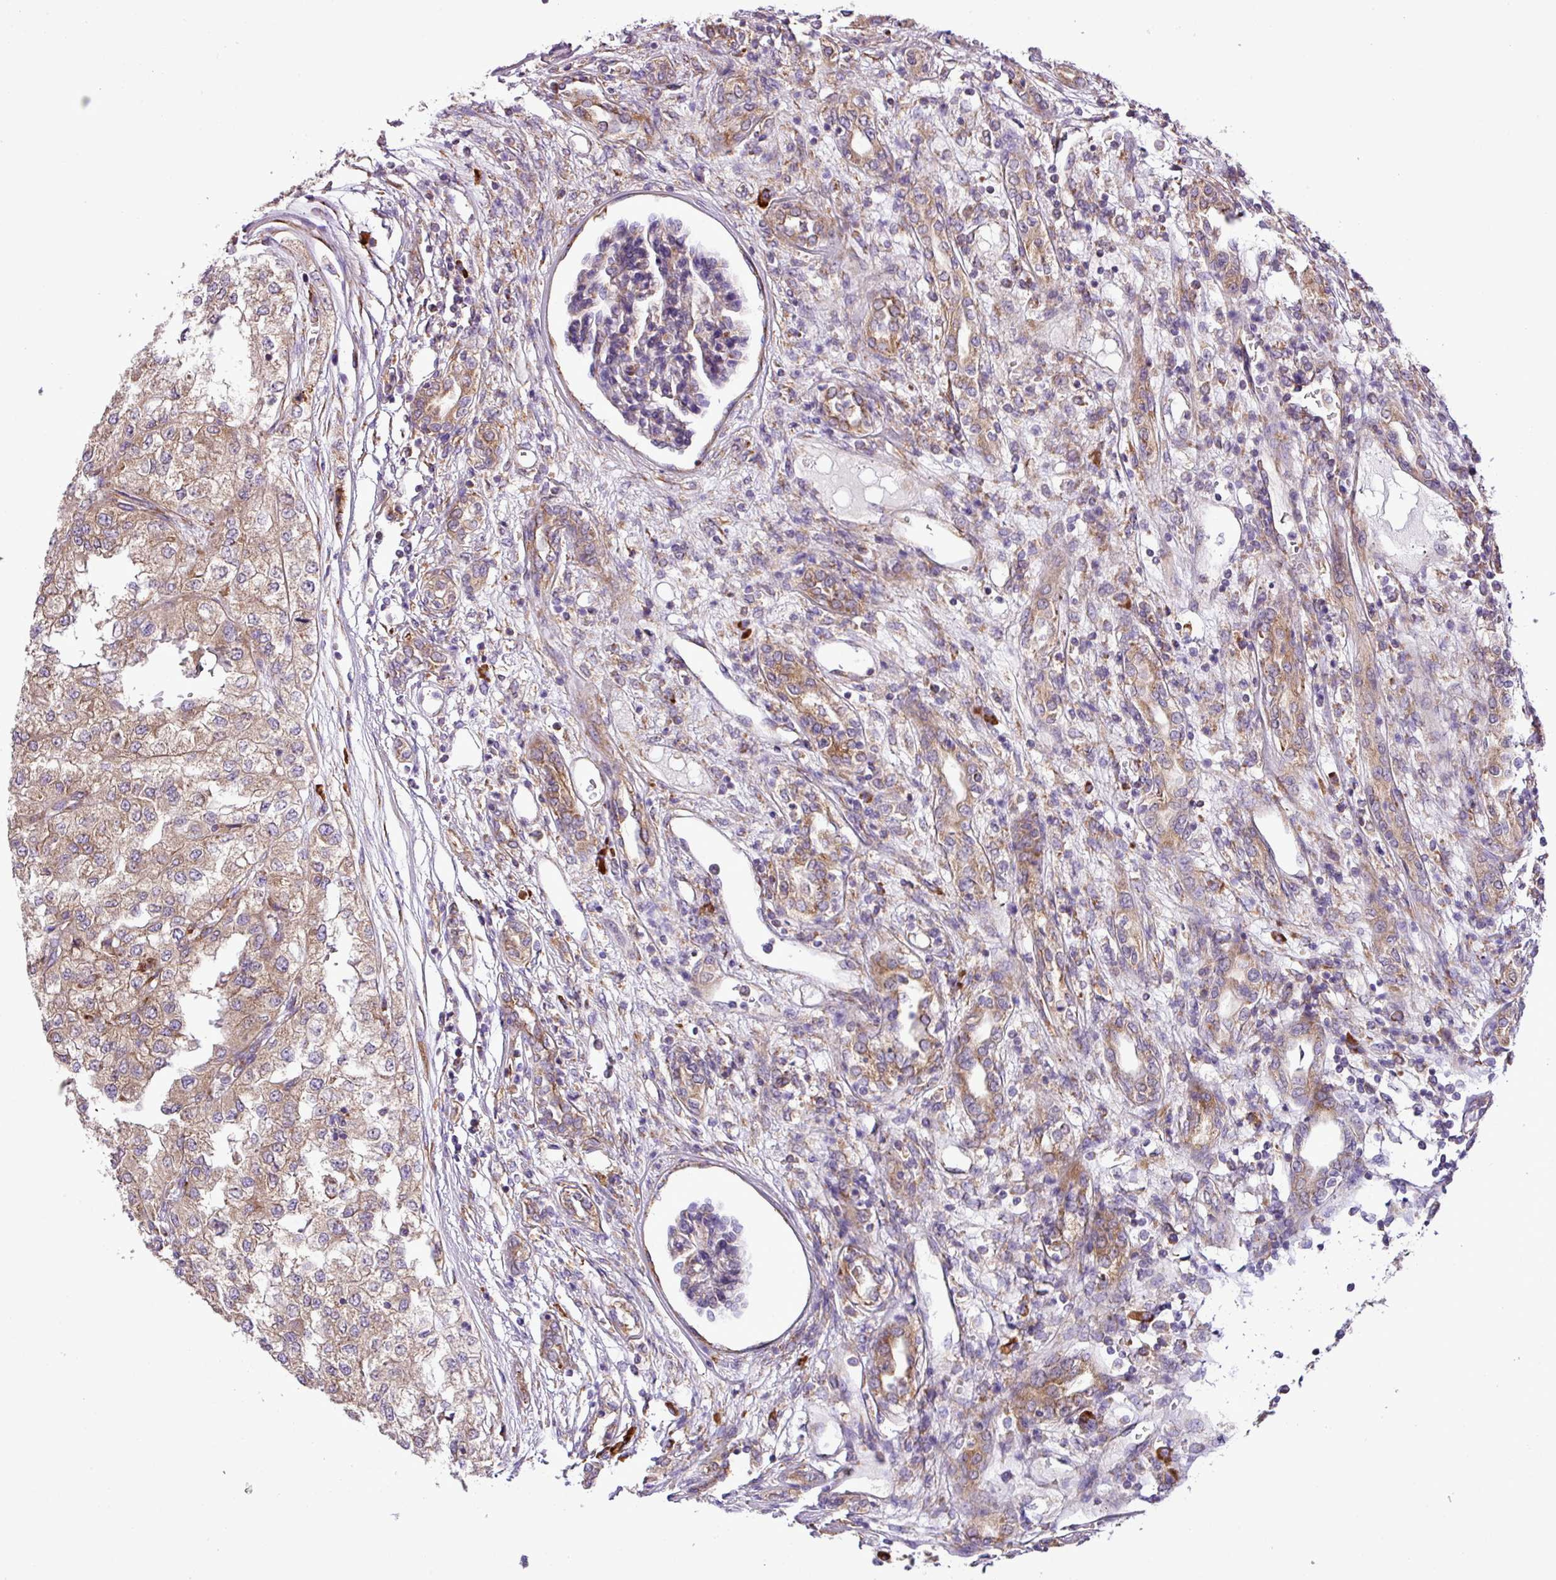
{"staining": {"intensity": "moderate", "quantity": "25%-75%", "location": "cytoplasmic/membranous"}, "tissue": "renal cancer", "cell_type": "Tumor cells", "image_type": "cancer", "snomed": [{"axis": "morphology", "description": "Adenocarcinoma, NOS"}, {"axis": "topography", "description": "Kidney"}], "caption": "Immunohistochemistry micrograph of neoplastic tissue: renal cancer stained using immunohistochemistry (IHC) exhibits medium levels of moderate protein expression localized specifically in the cytoplasmic/membranous of tumor cells, appearing as a cytoplasmic/membranous brown color.", "gene": "RPL13", "patient": {"sex": "female", "age": 54}}